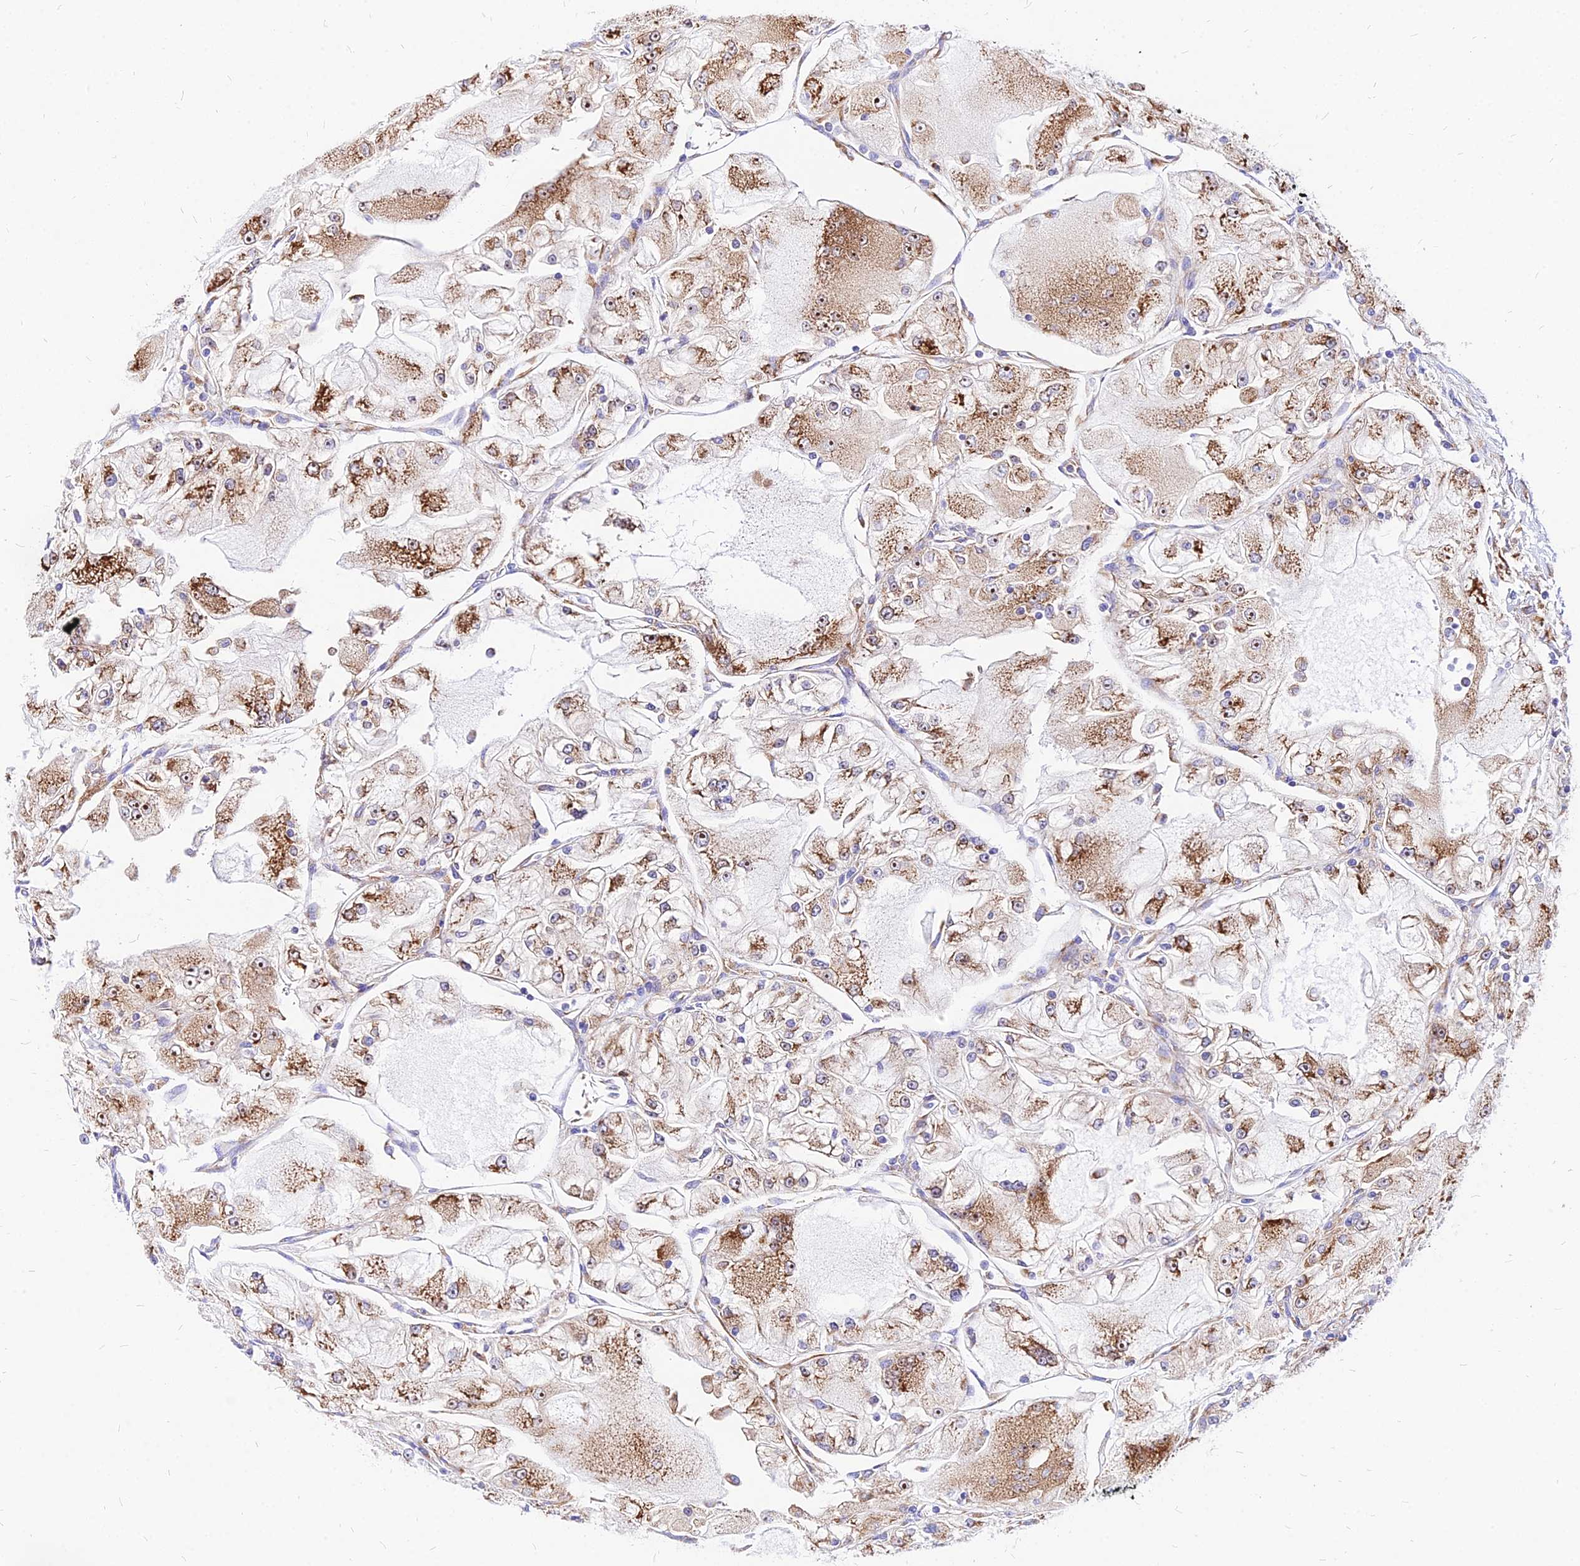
{"staining": {"intensity": "moderate", "quantity": ">75%", "location": "cytoplasmic/membranous"}, "tissue": "renal cancer", "cell_type": "Tumor cells", "image_type": "cancer", "snomed": [{"axis": "morphology", "description": "Adenocarcinoma, NOS"}, {"axis": "topography", "description": "Kidney"}], "caption": "Renal adenocarcinoma stained with a brown dye displays moderate cytoplasmic/membranous positive expression in approximately >75% of tumor cells.", "gene": "RPL19", "patient": {"sex": "female", "age": 72}}